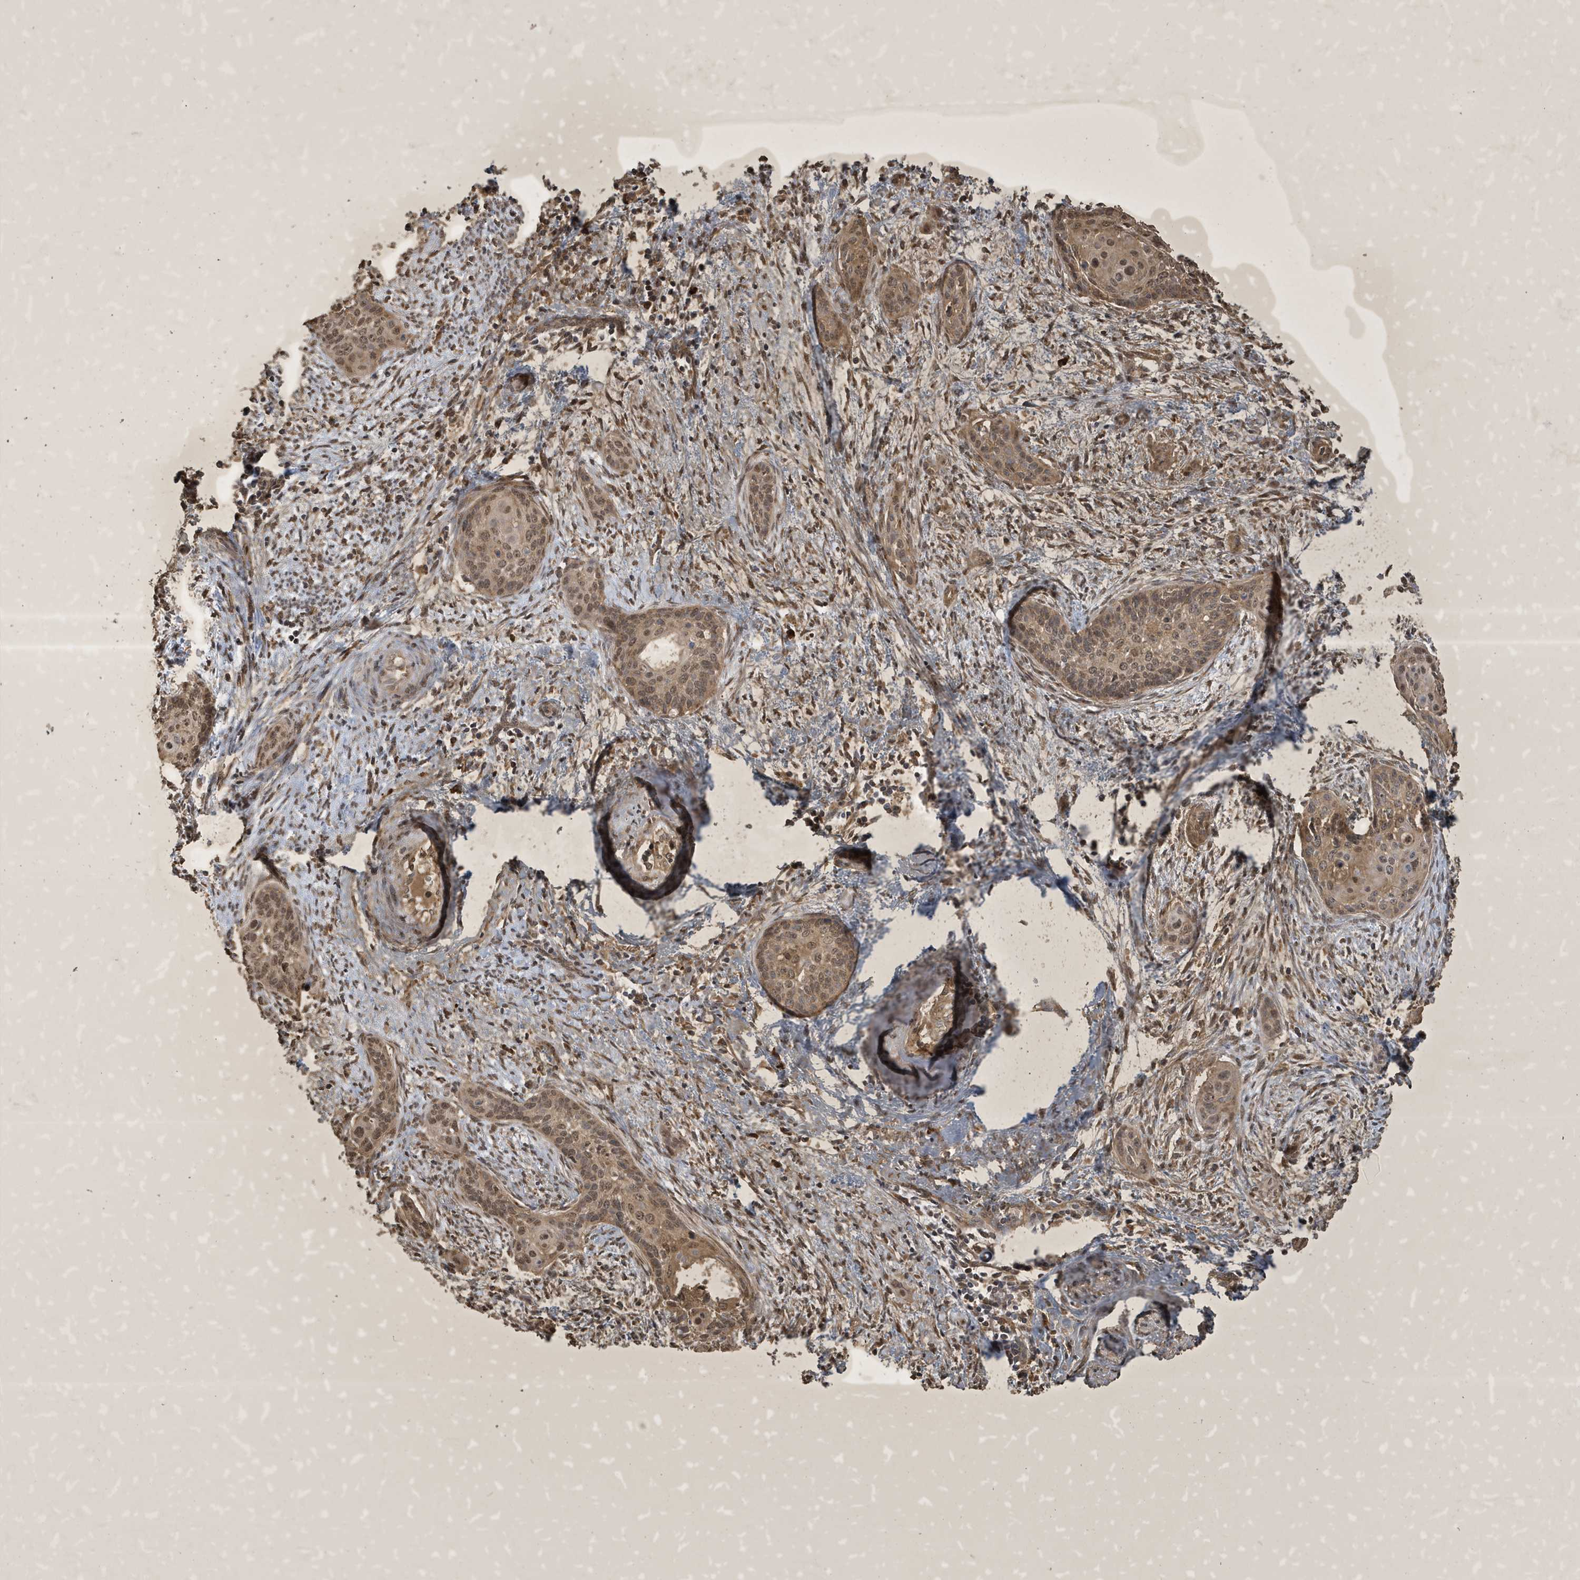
{"staining": {"intensity": "moderate", "quantity": ">75%", "location": "cytoplasmic/membranous,nuclear"}, "tissue": "cervical cancer", "cell_type": "Tumor cells", "image_type": "cancer", "snomed": [{"axis": "morphology", "description": "Squamous cell carcinoma, NOS"}, {"axis": "topography", "description": "Cervix"}], "caption": "DAB immunohistochemical staining of cervical cancer (squamous cell carcinoma) reveals moderate cytoplasmic/membranous and nuclear protein expression in about >75% of tumor cells. (IHC, brightfield microscopy, high magnification).", "gene": "STX10", "patient": {"sex": "female", "age": 33}}